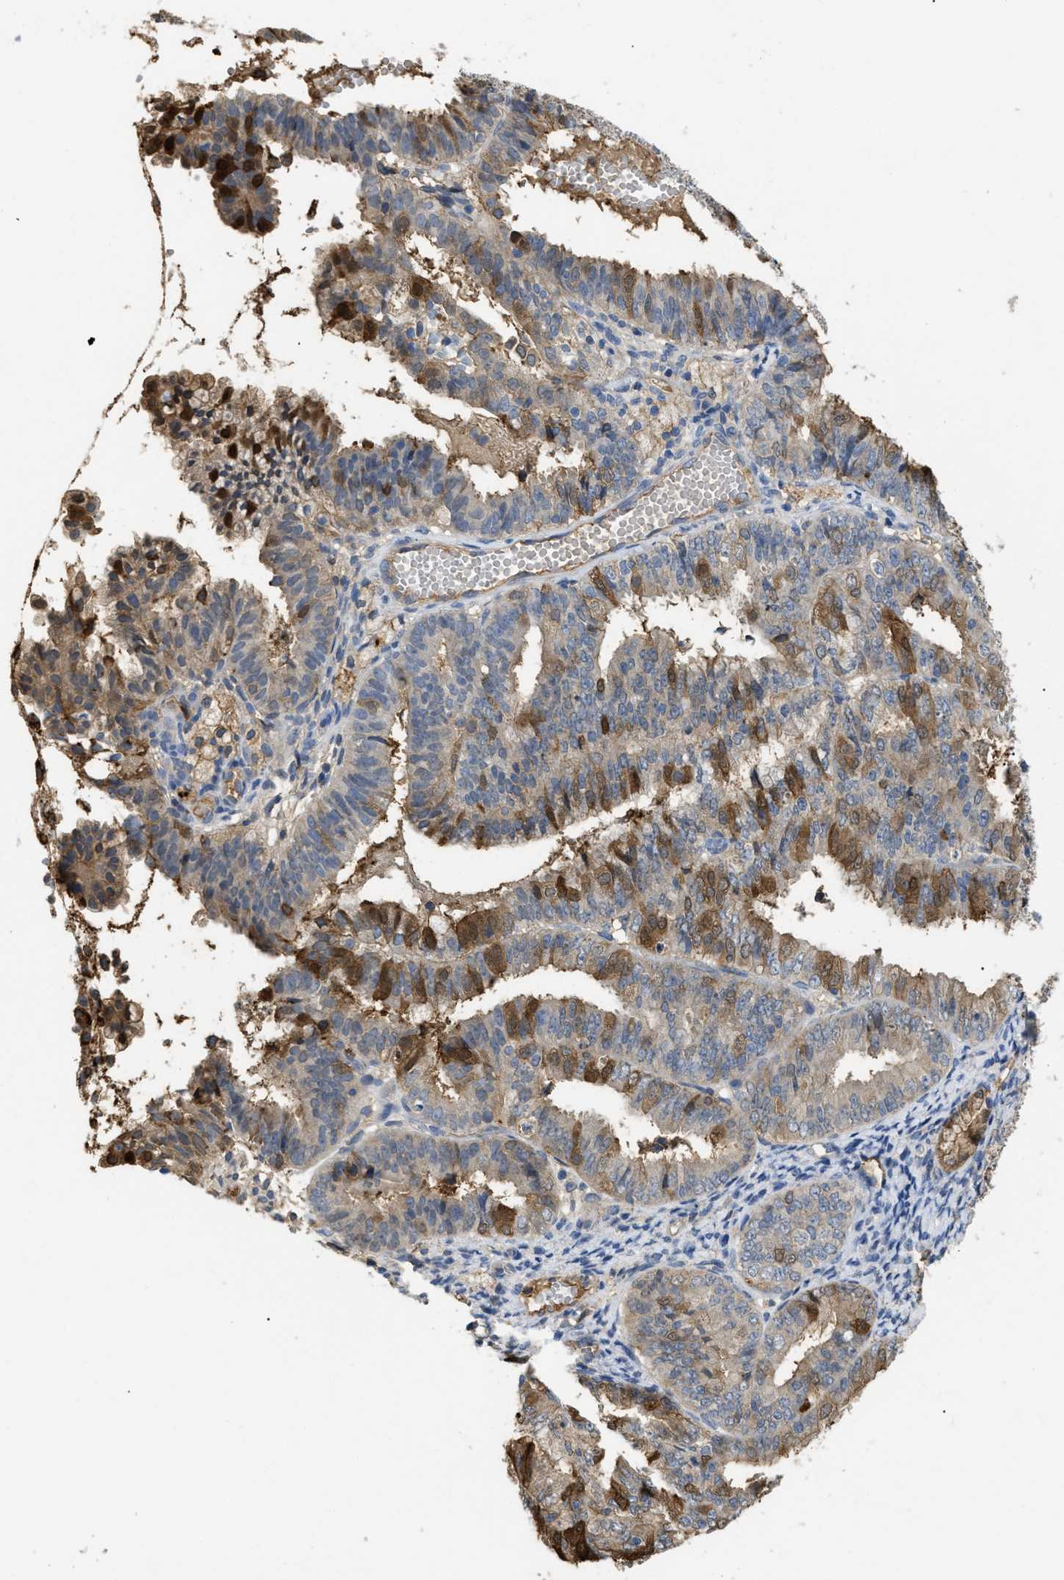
{"staining": {"intensity": "moderate", "quantity": "25%-75%", "location": "cytoplasmic/membranous"}, "tissue": "endometrial cancer", "cell_type": "Tumor cells", "image_type": "cancer", "snomed": [{"axis": "morphology", "description": "Adenocarcinoma, NOS"}, {"axis": "topography", "description": "Endometrium"}], "caption": "An immunohistochemistry (IHC) image of tumor tissue is shown. Protein staining in brown labels moderate cytoplasmic/membranous positivity in adenocarcinoma (endometrial) within tumor cells. The staining was performed using DAB, with brown indicating positive protein expression. Nuclei are stained blue with hematoxylin.", "gene": "ANXA4", "patient": {"sex": "female", "age": 63}}